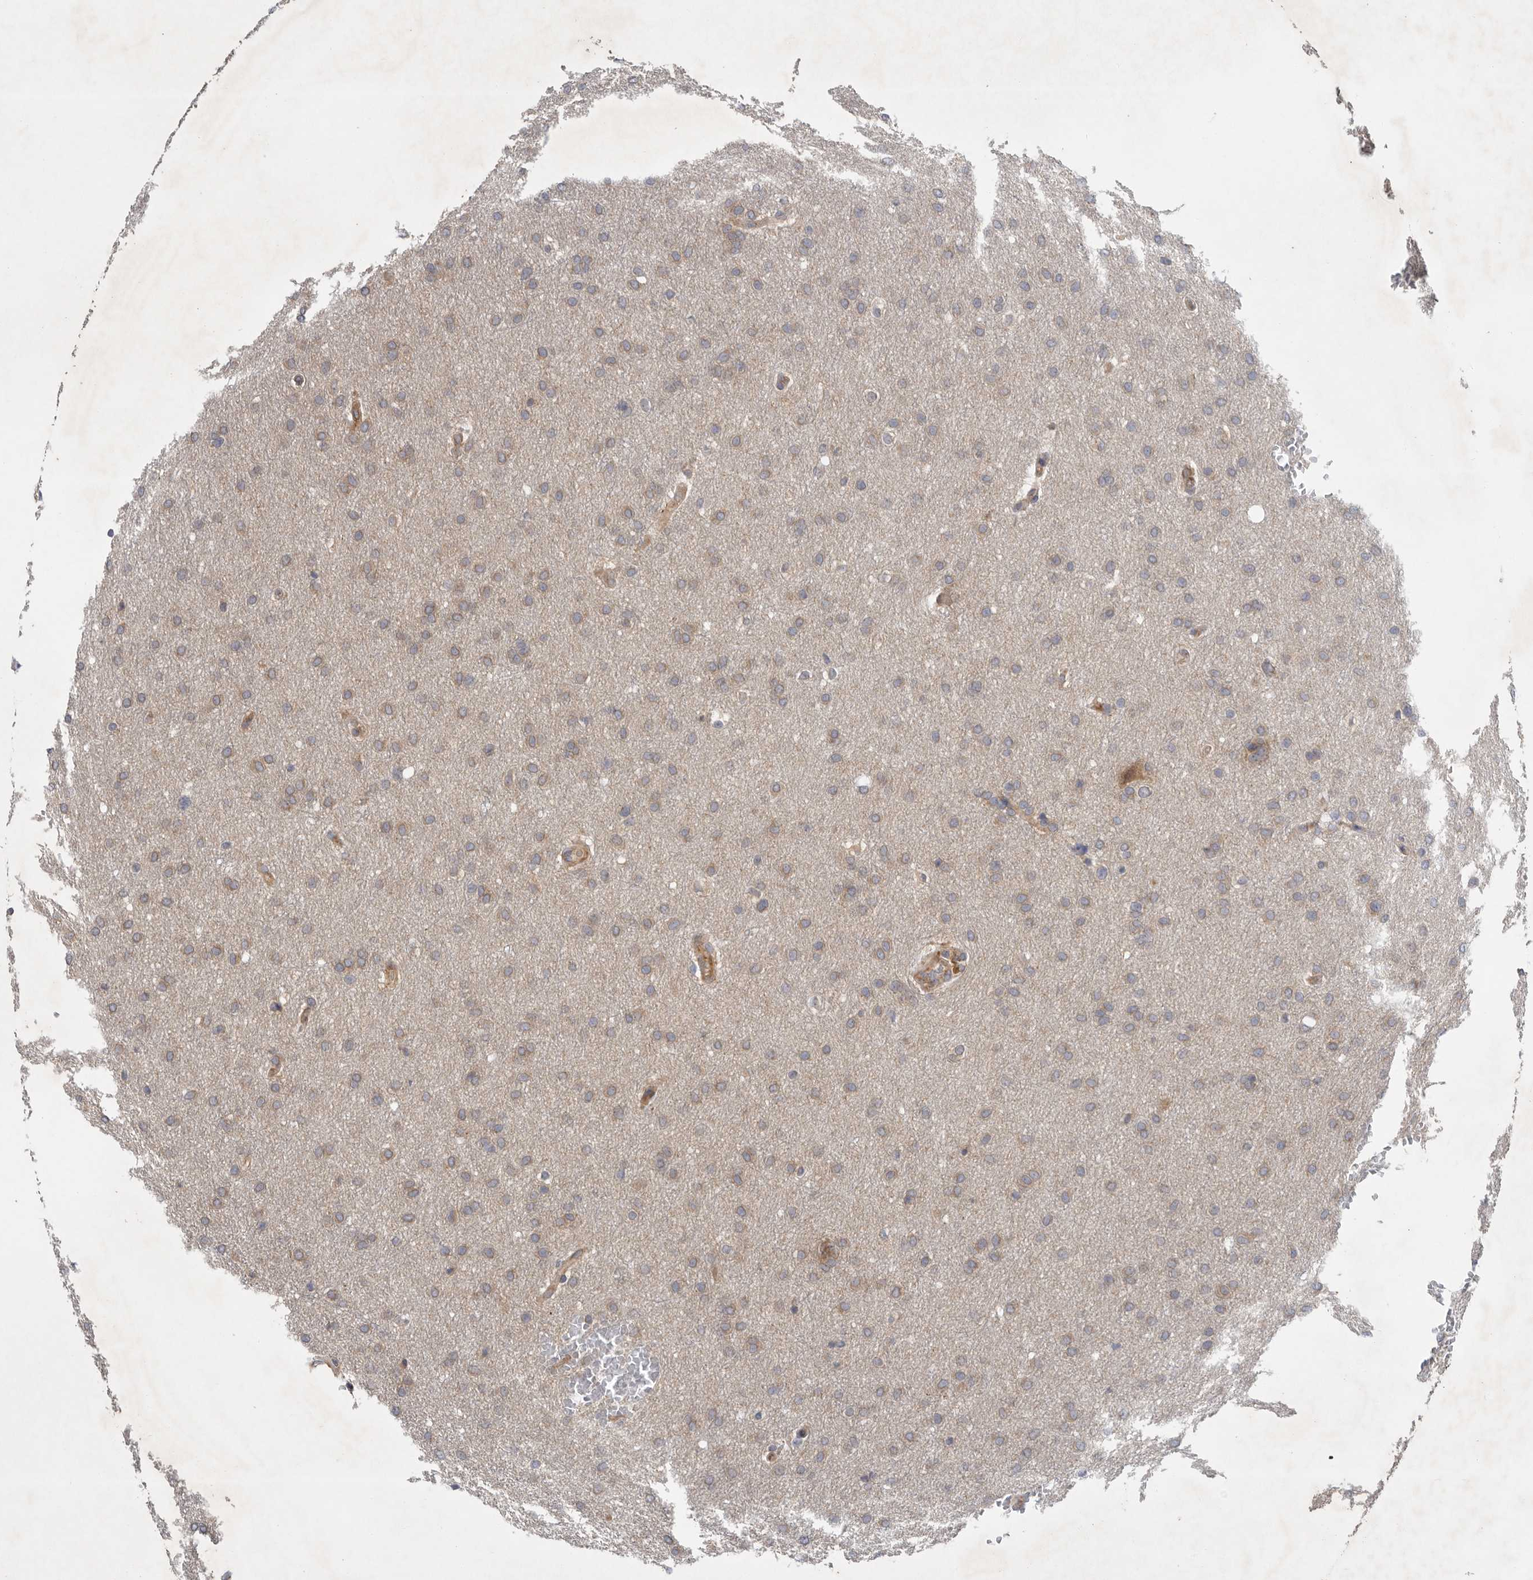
{"staining": {"intensity": "weak", "quantity": "25%-75%", "location": "cytoplasmic/membranous"}, "tissue": "glioma", "cell_type": "Tumor cells", "image_type": "cancer", "snomed": [{"axis": "morphology", "description": "Glioma, malignant, Low grade"}, {"axis": "topography", "description": "Brain"}], "caption": "IHC staining of glioma, which displays low levels of weak cytoplasmic/membranous staining in about 25%-75% of tumor cells indicating weak cytoplasmic/membranous protein expression. The staining was performed using DAB (3,3'-diaminobenzidine) (brown) for protein detection and nuclei were counterstained in hematoxylin (blue).", "gene": "C1orf109", "patient": {"sex": "female", "age": 37}}